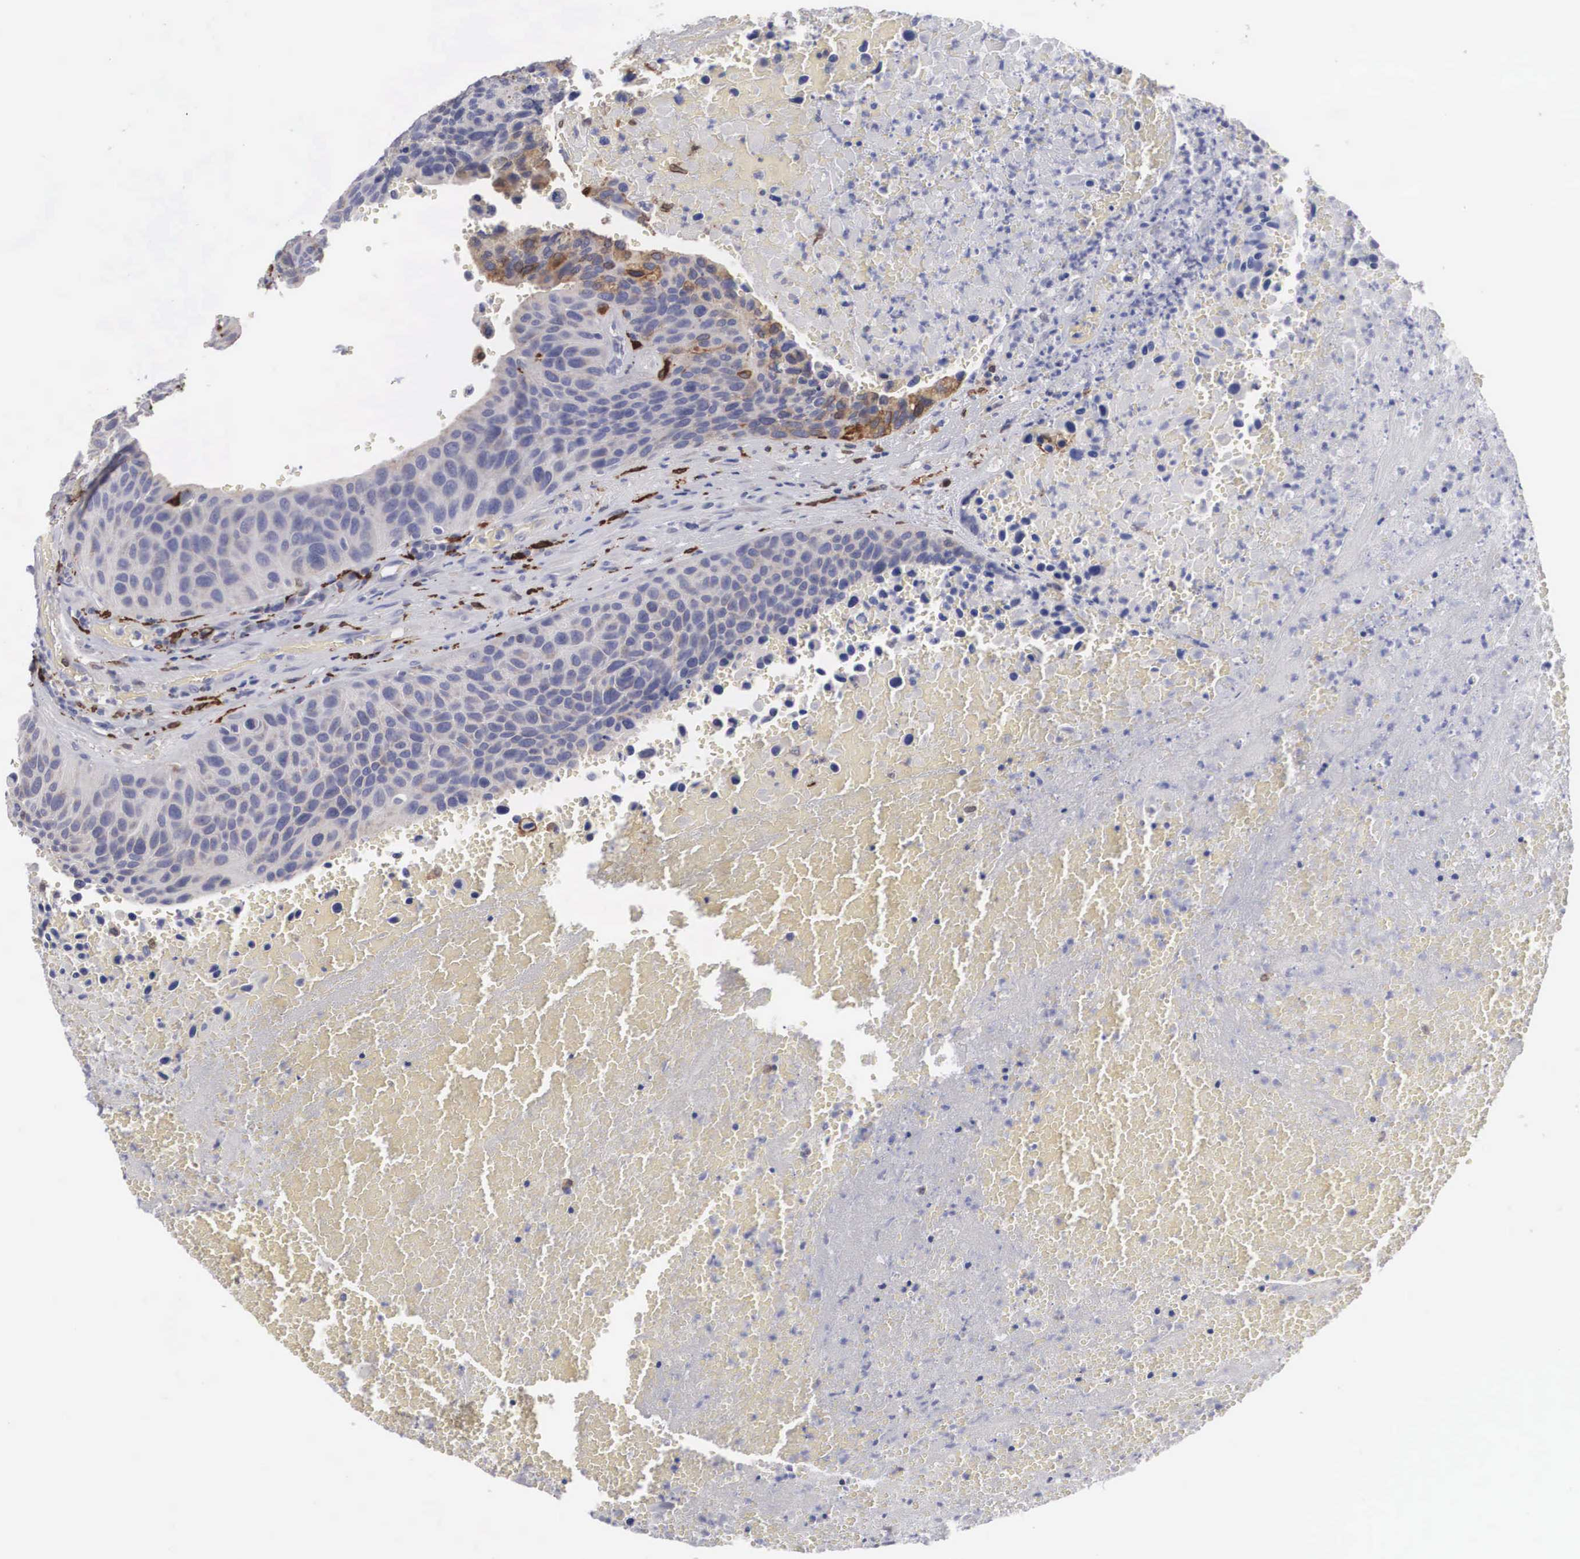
{"staining": {"intensity": "weak", "quantity": "<25%", "location": "cytoplasmic/membranous"}, "tissue": "urothelial cancer", "cell_type": "Tumor cells", "image_type": "cancer", "snomed": [{"axis": "morphology", "description": "Urothelial carcinoma, High grade"}, {"axis": "topography", "description": "Urinary bladder"}], "caption": "The photomicrograph shows no staining of tumor cells in high-grade urothelial carcinoma.", "gene": "HMOX1", "patient": {"sex": "male", "age": 66}}